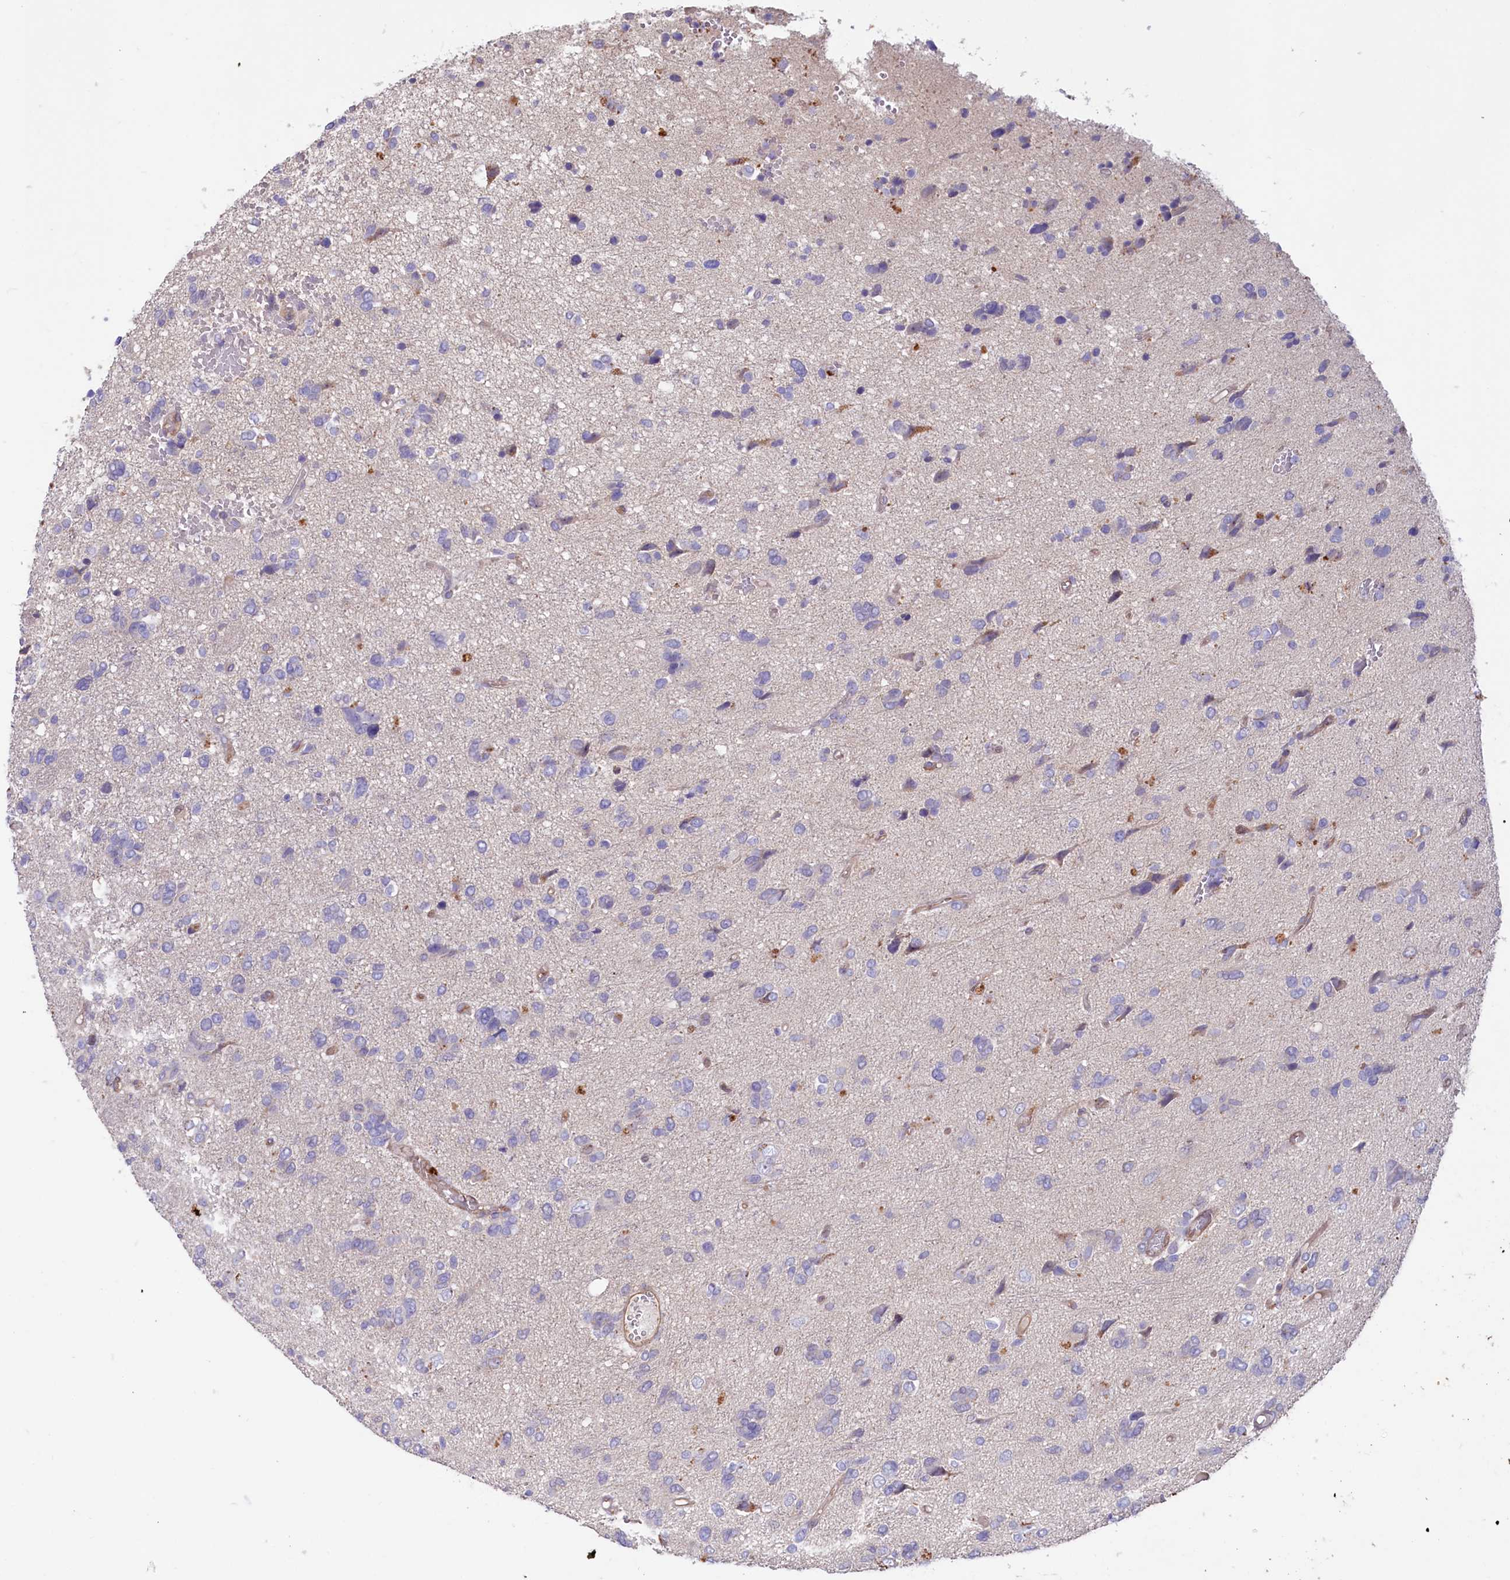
{"staining": {"intensity": "negative", "quantity": "none", "location": "none"}, "tissue": "glioma", "cell_type": "Tumor cells", "image_type": "cancer", "snomed": [{"axis": "morphology", "description": "Glioma, malignant, High grade"}, {"axis": "topography", "description": "Brain"}], "caption": "High power microscopy micrograph of an immunohistochemistry image of glioma, revealing no significant expression in tumor cells.", "gene": "IL17RD", "patient": {"sex": "female", "age": 59}}